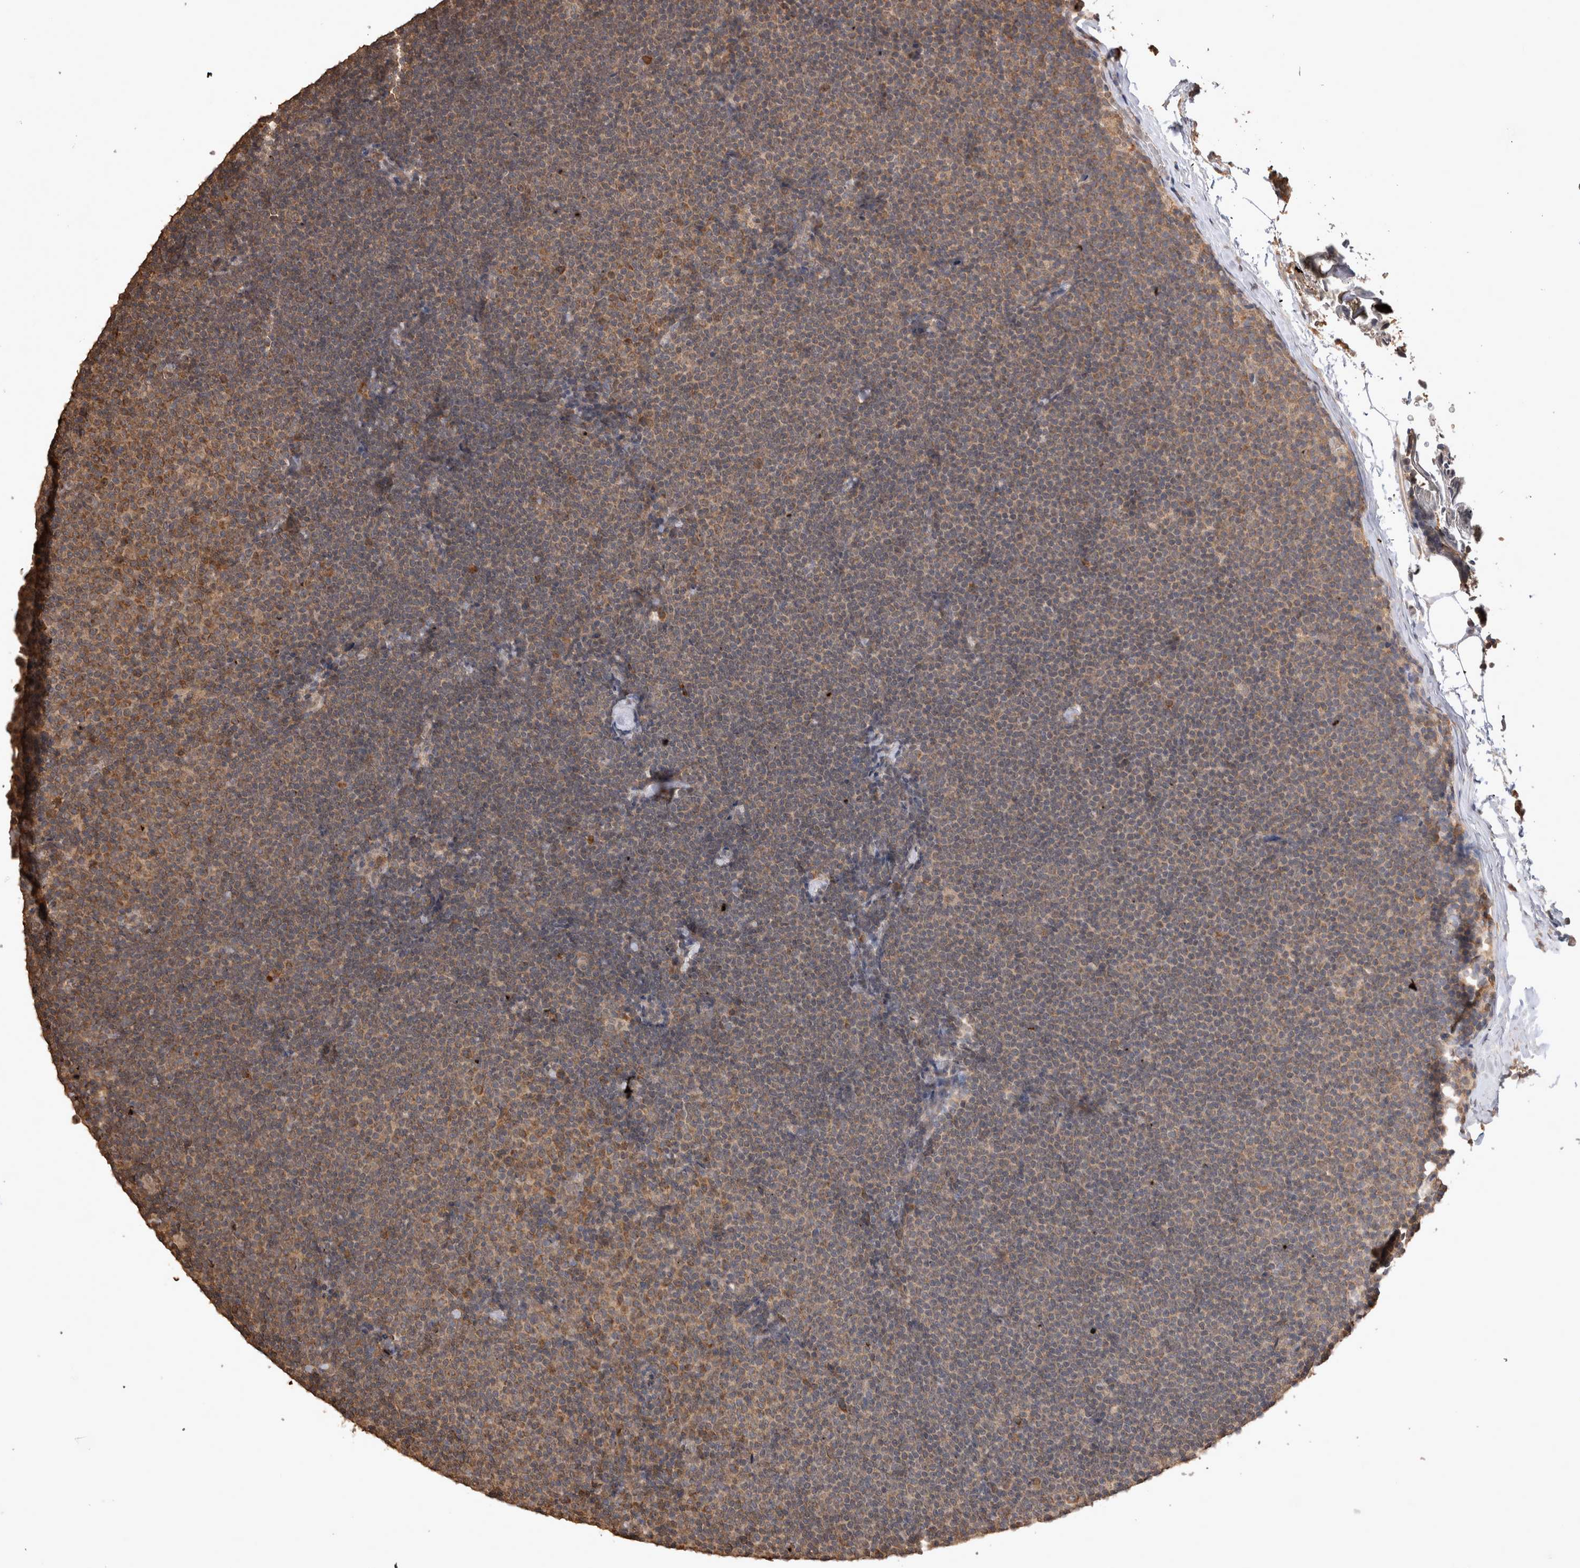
{"staining": {"intensity": "moderate", "quantity": "25%-75%", "location": "cytoplasmic/membranous"}, "tissue": "lymphoma", "cell_type": "Tumor cells", "image_type": "cancer", "snomed": [{"axis": "morphology", "description": "Malignant lymphoma, non-Hodgkin's type, Low grade"}, {"axis": "topography", "description": "Lymph node"}], "caption": "IHC of human malignant lymphoma, non-Hodgkin's type (low-grade) shows medium levels of moderate cytoplasmic/membranous staining in approximately 25%-75% of tumor cells.", "gene": "SOCS5", "patient": {"sex": "female", "age": 53}}